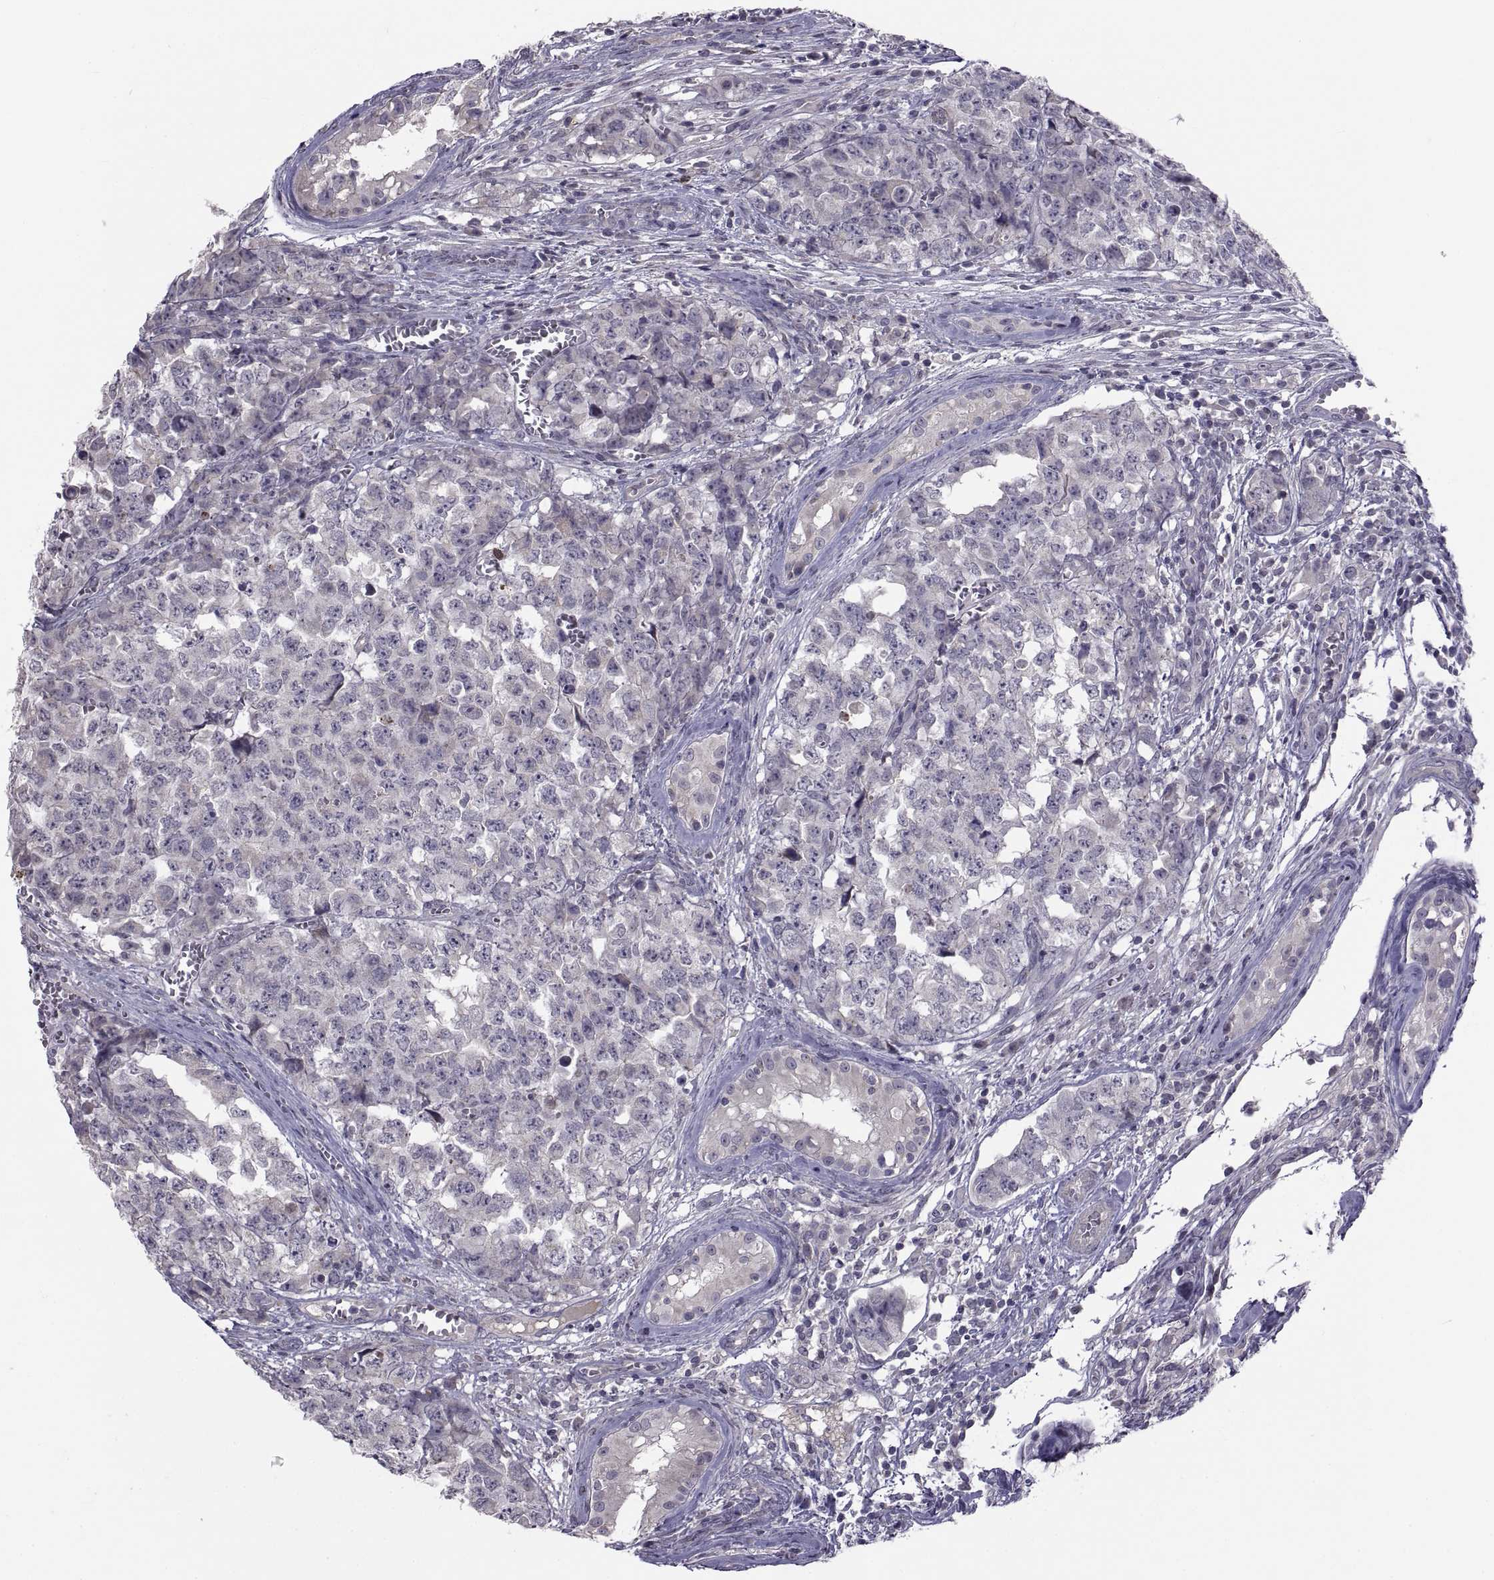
{"staining": {"intensity": "negative", "quantity": "none", "location": "none"}, "tissue": "testis cancer", "cell_type": "Tumor cells", "image_type": "cancer", "snomed": [{"axis": "morphology", "description": "Carcinoma, Embryonal, NOS"}, {"axis": "topography", "description": "Testis"}], "caption": "Immunohistochemistry (IHC) histopathology image of neoplastic tissue: human testis cancer (embryonal carcinoma) stained with DAB exhibits no significant protein positivity in tumor cells. (IHC, brightfield microscopy, high magnification).", "gene": "NPTX2", "patient": {"sex": "male", "age": 23}}